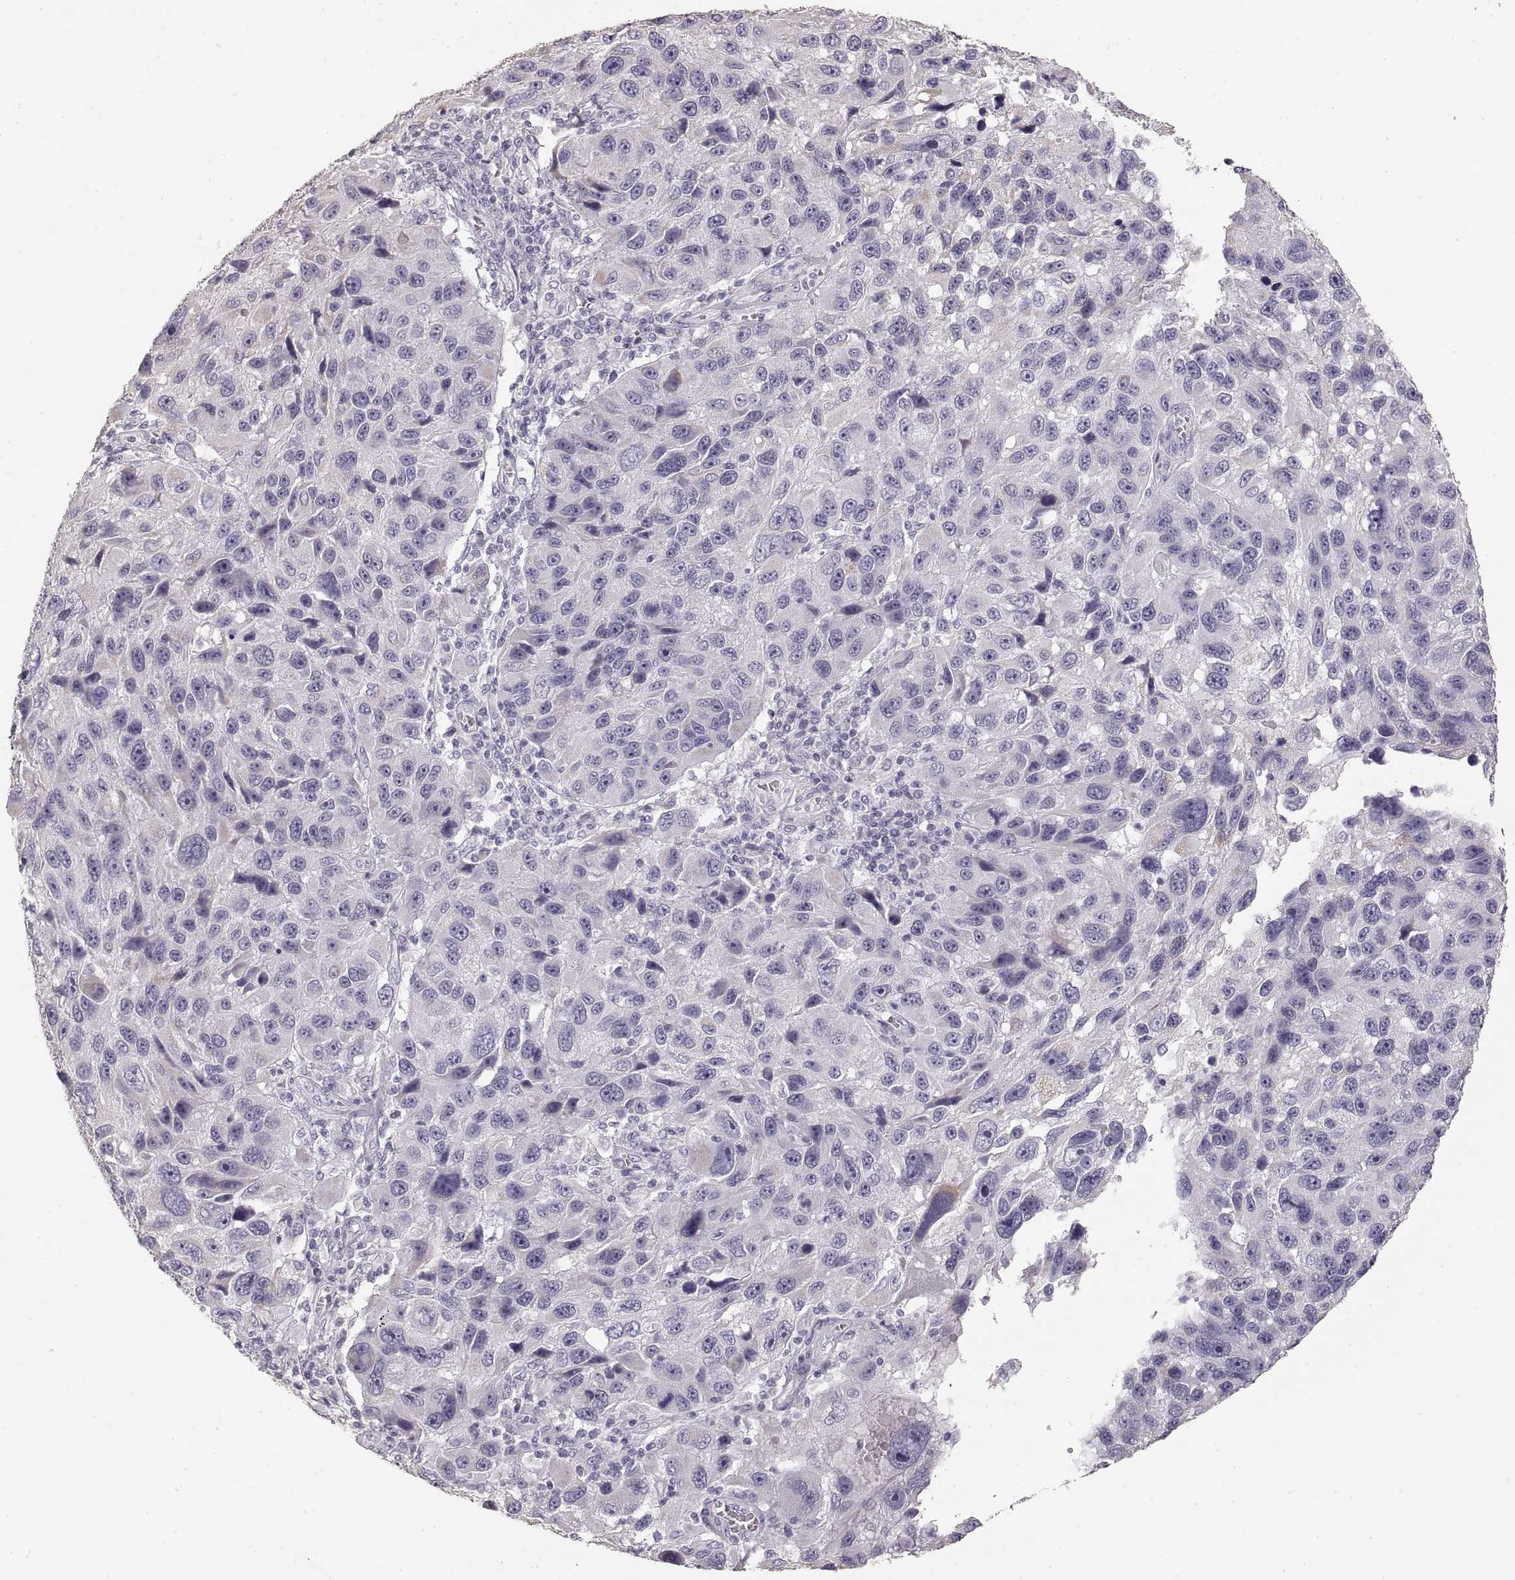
{"staining": {"intensity": "negative", "quantity": "none", "location": "none"}, "tissue": "melanoma", "cell_type": "Tumor cells", "image_type": "cancer", "snomed": [{"axis": "morphology", "description": "Malignant melanoma, NOS"}, {"axis": "topography", "description": "Skin"}], "caption": "Human malignant melanoma stained for a protein using IHC reveals no expression in tumor cells.", "gene": "ZP3", "patient": {"sex": "male", "age": 53}}